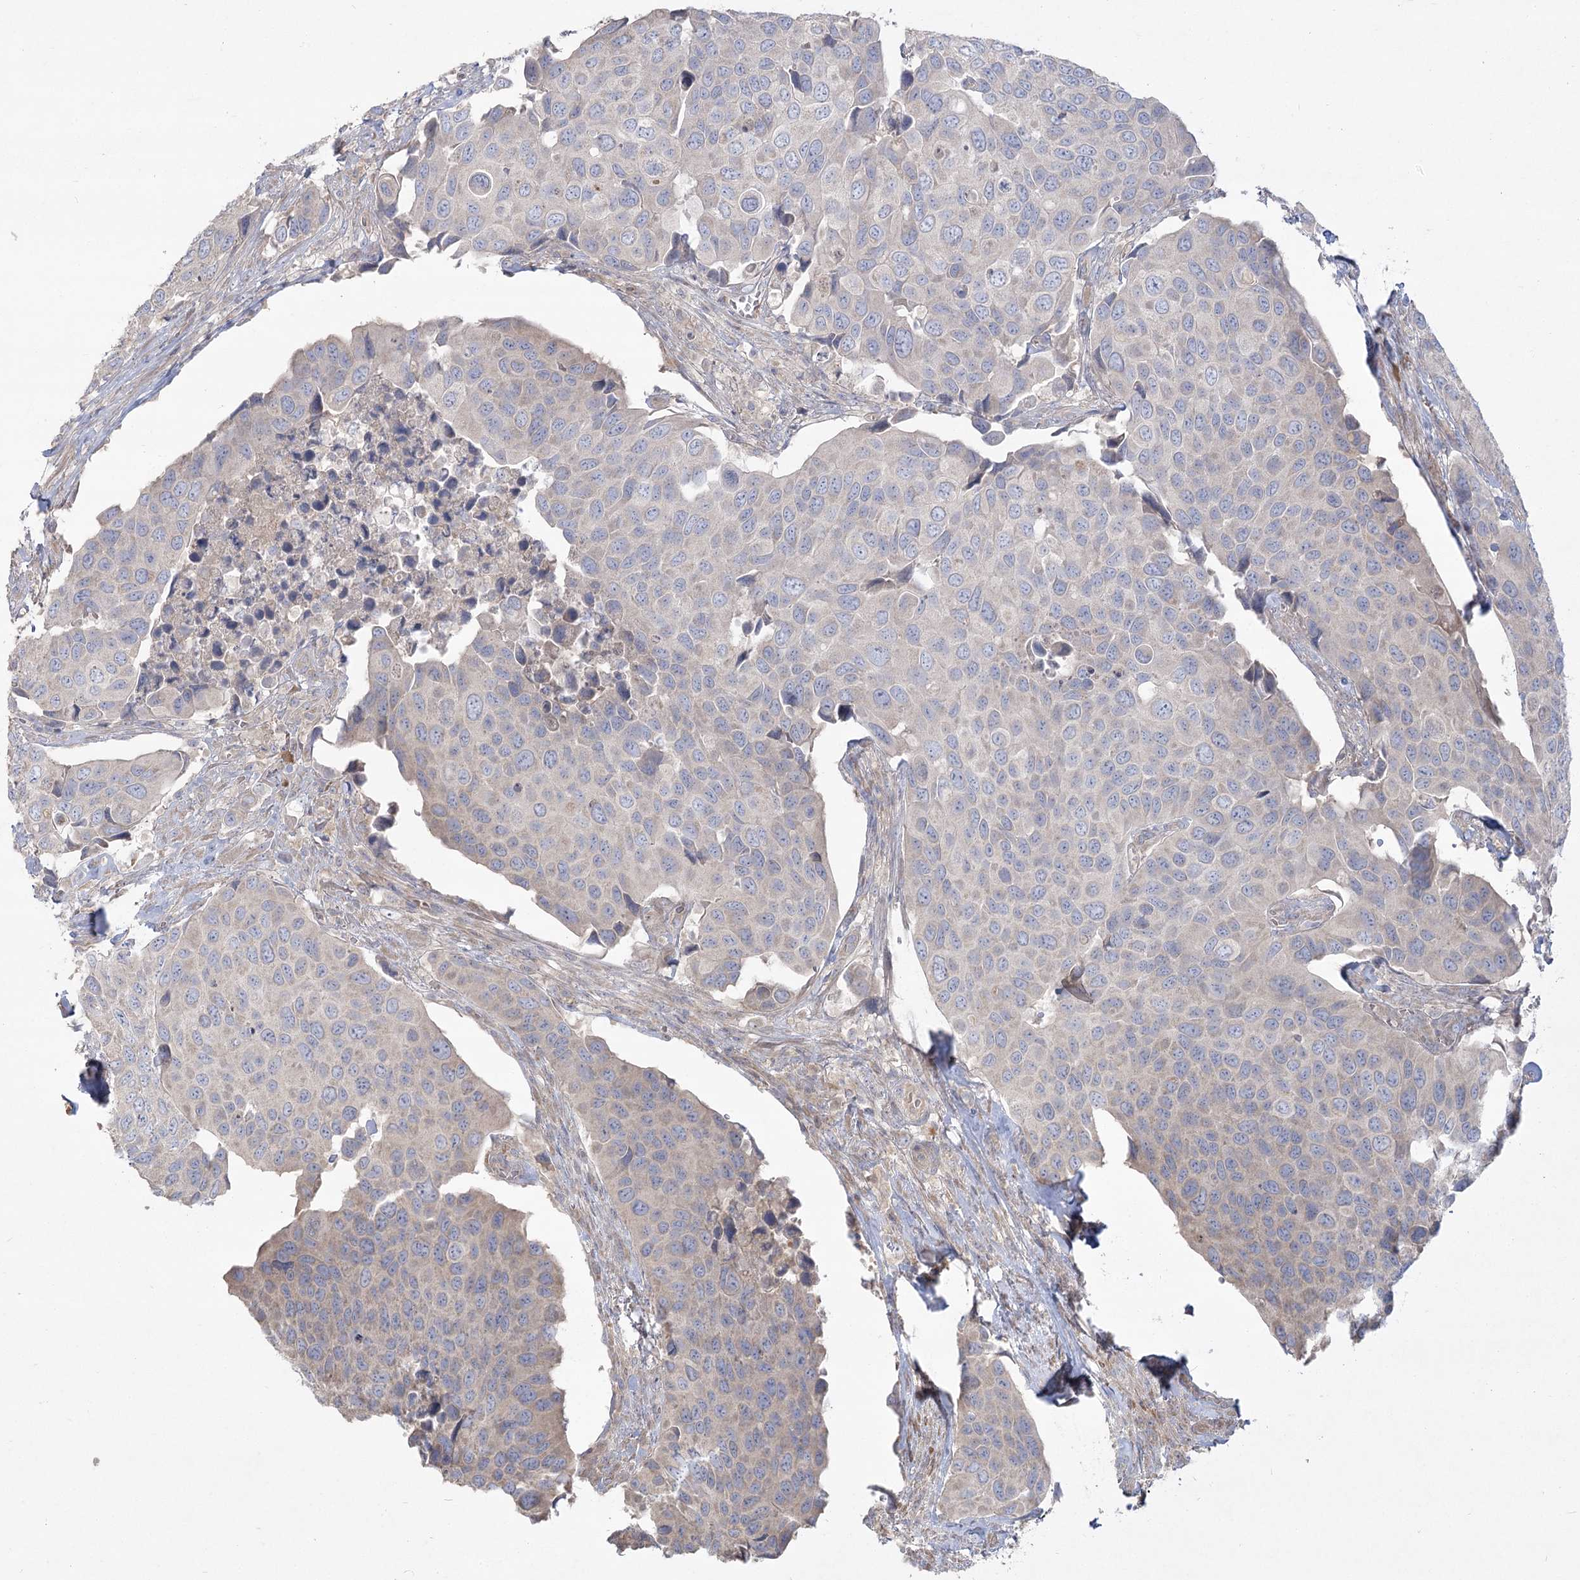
{"staining": {"intensity": "negative", "quantity": "none", "location": "none"}, "tissue": "urothelial cancer", "cell_type": "Tumor cells", "image_type": "cancer", "snomed": [{"axis": "morphology", "description": "Urothelial carcinoma, High grade"}, {"axis": "topography", "description": "Urinary bladder"}], "caption": "A high-resolution image shows immunohistochemistry staining of urothelial cancer, which displays no significant staining in tumor cells.", "gene": "CAMTA1", "patient": {"sex": "male", "age": 74}}